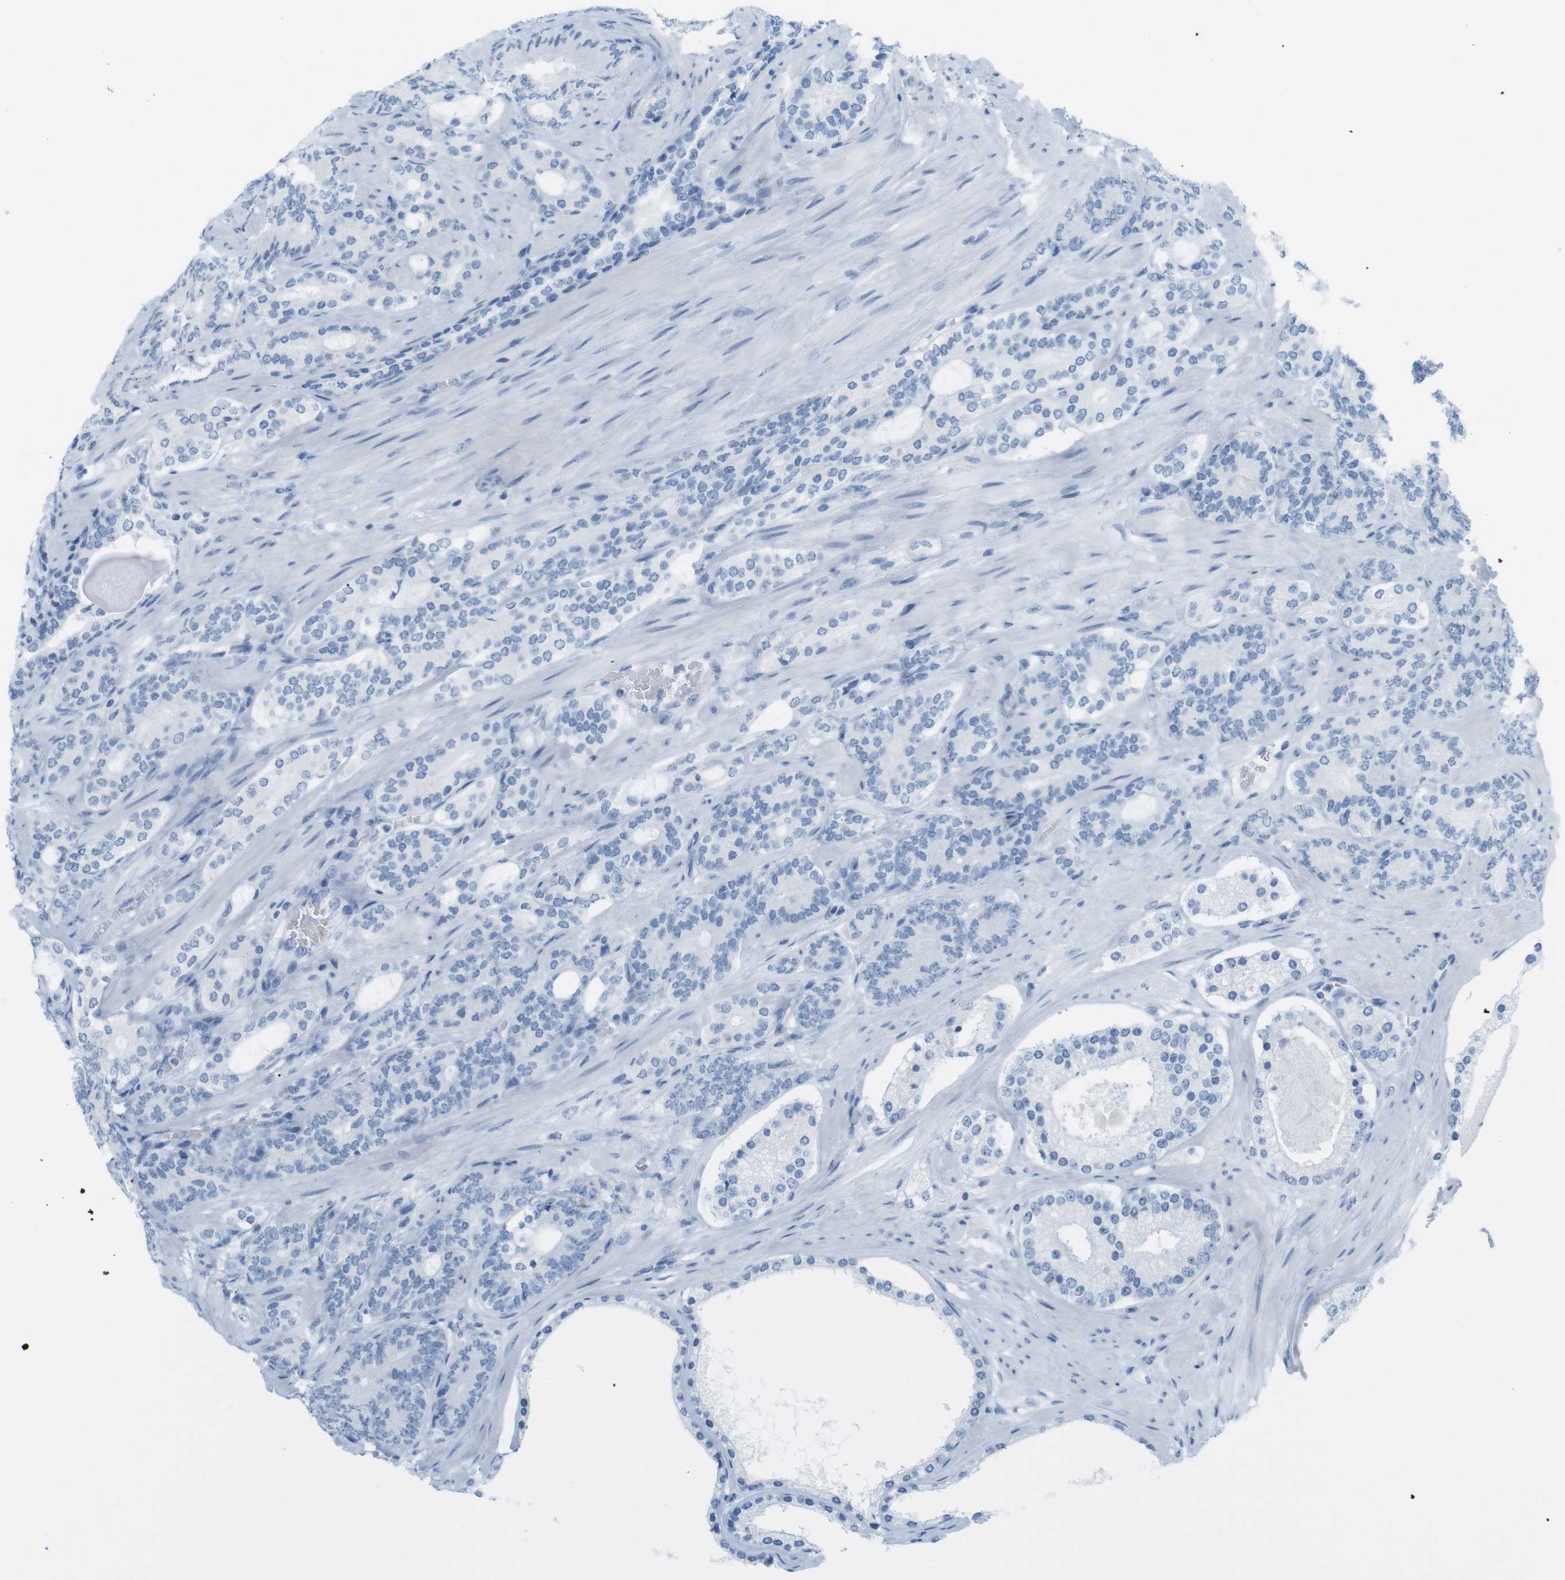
{"staining": {"intensity": "negative", "quantity": "none", "location": "none"}, "tissue": "prostate cancer", "cell_type": "Tumor cells", "image_type": "cancer", "snomed": [{"axis": "morphology", "description": "Adenocarcinoma, Low grade"}, {"axis": "topography", "description": "Prostate"}], "caption": "Prostate cancer stained for a protein using immunohistochemistry (IHC) shows no staining tumor cells.", "gene": "TNNT2", "patient": {"sex": "male", "age": 63}}